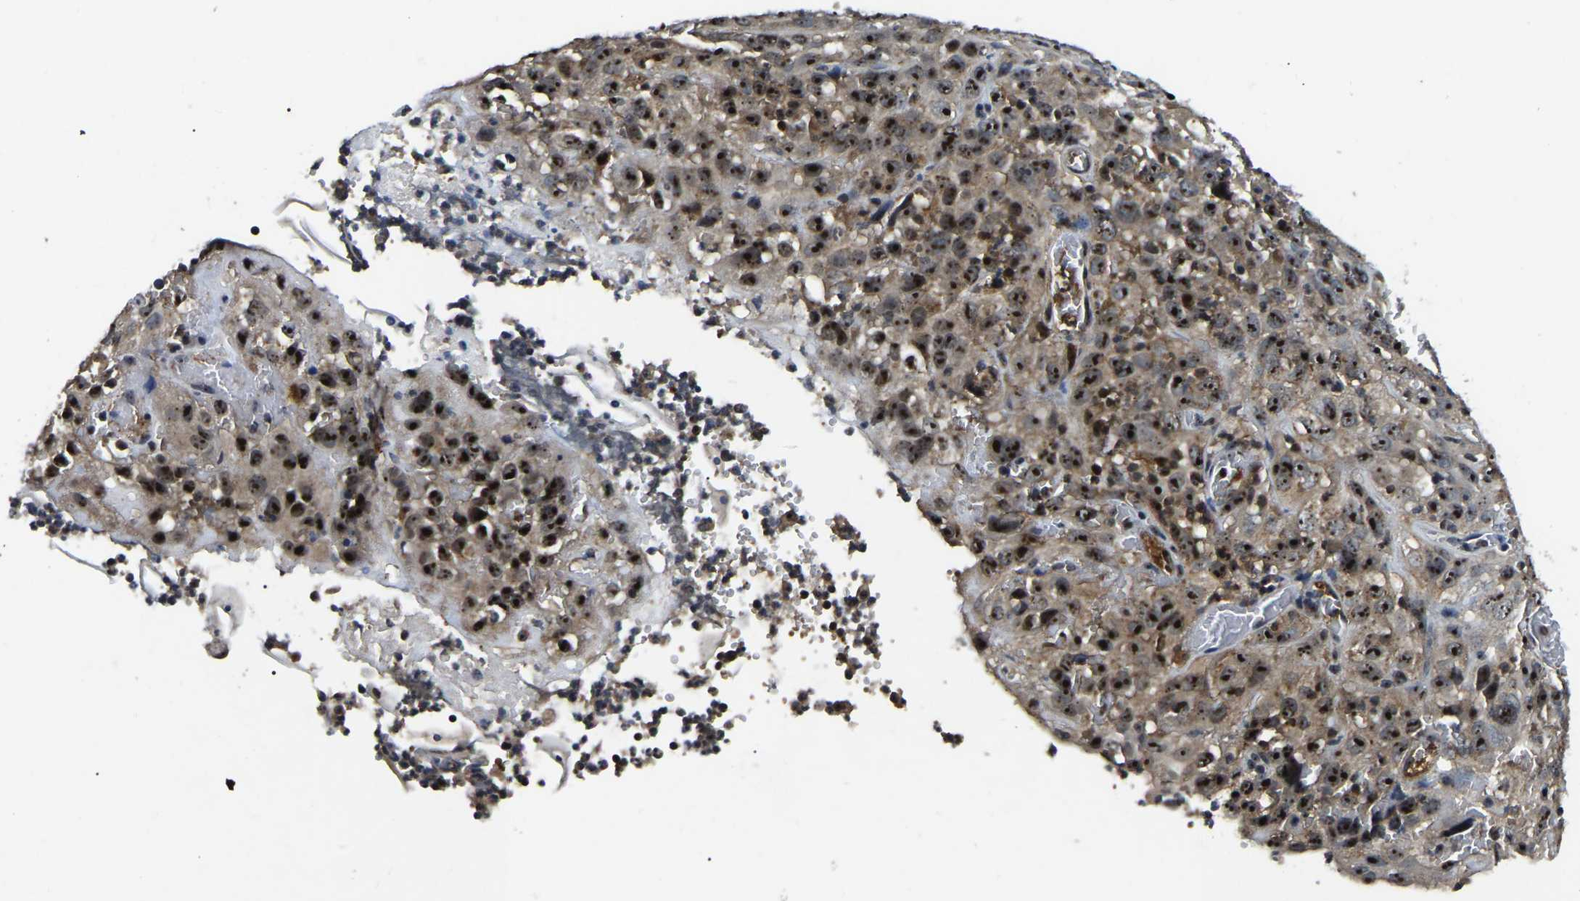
{"staining": {"intensity": "strong", "quantity": ">75%", "location": "nuclear"}, "tissue": "cervical cancer", "cell_type": "Tumor cells", "image_type": "cancer", "snomed": [{"axis": "morphology", "description": "Squamous cell carcinoma, NOS"}, {"axis": "topography", "description": "Cervix"}], "caption": "Tumor cells demonstrate high levels of strong nuclear expression in about >75% of cells in human cervical cancer.", "gene": "RBM28", "patient": {"sex": "female", "age": 32}}